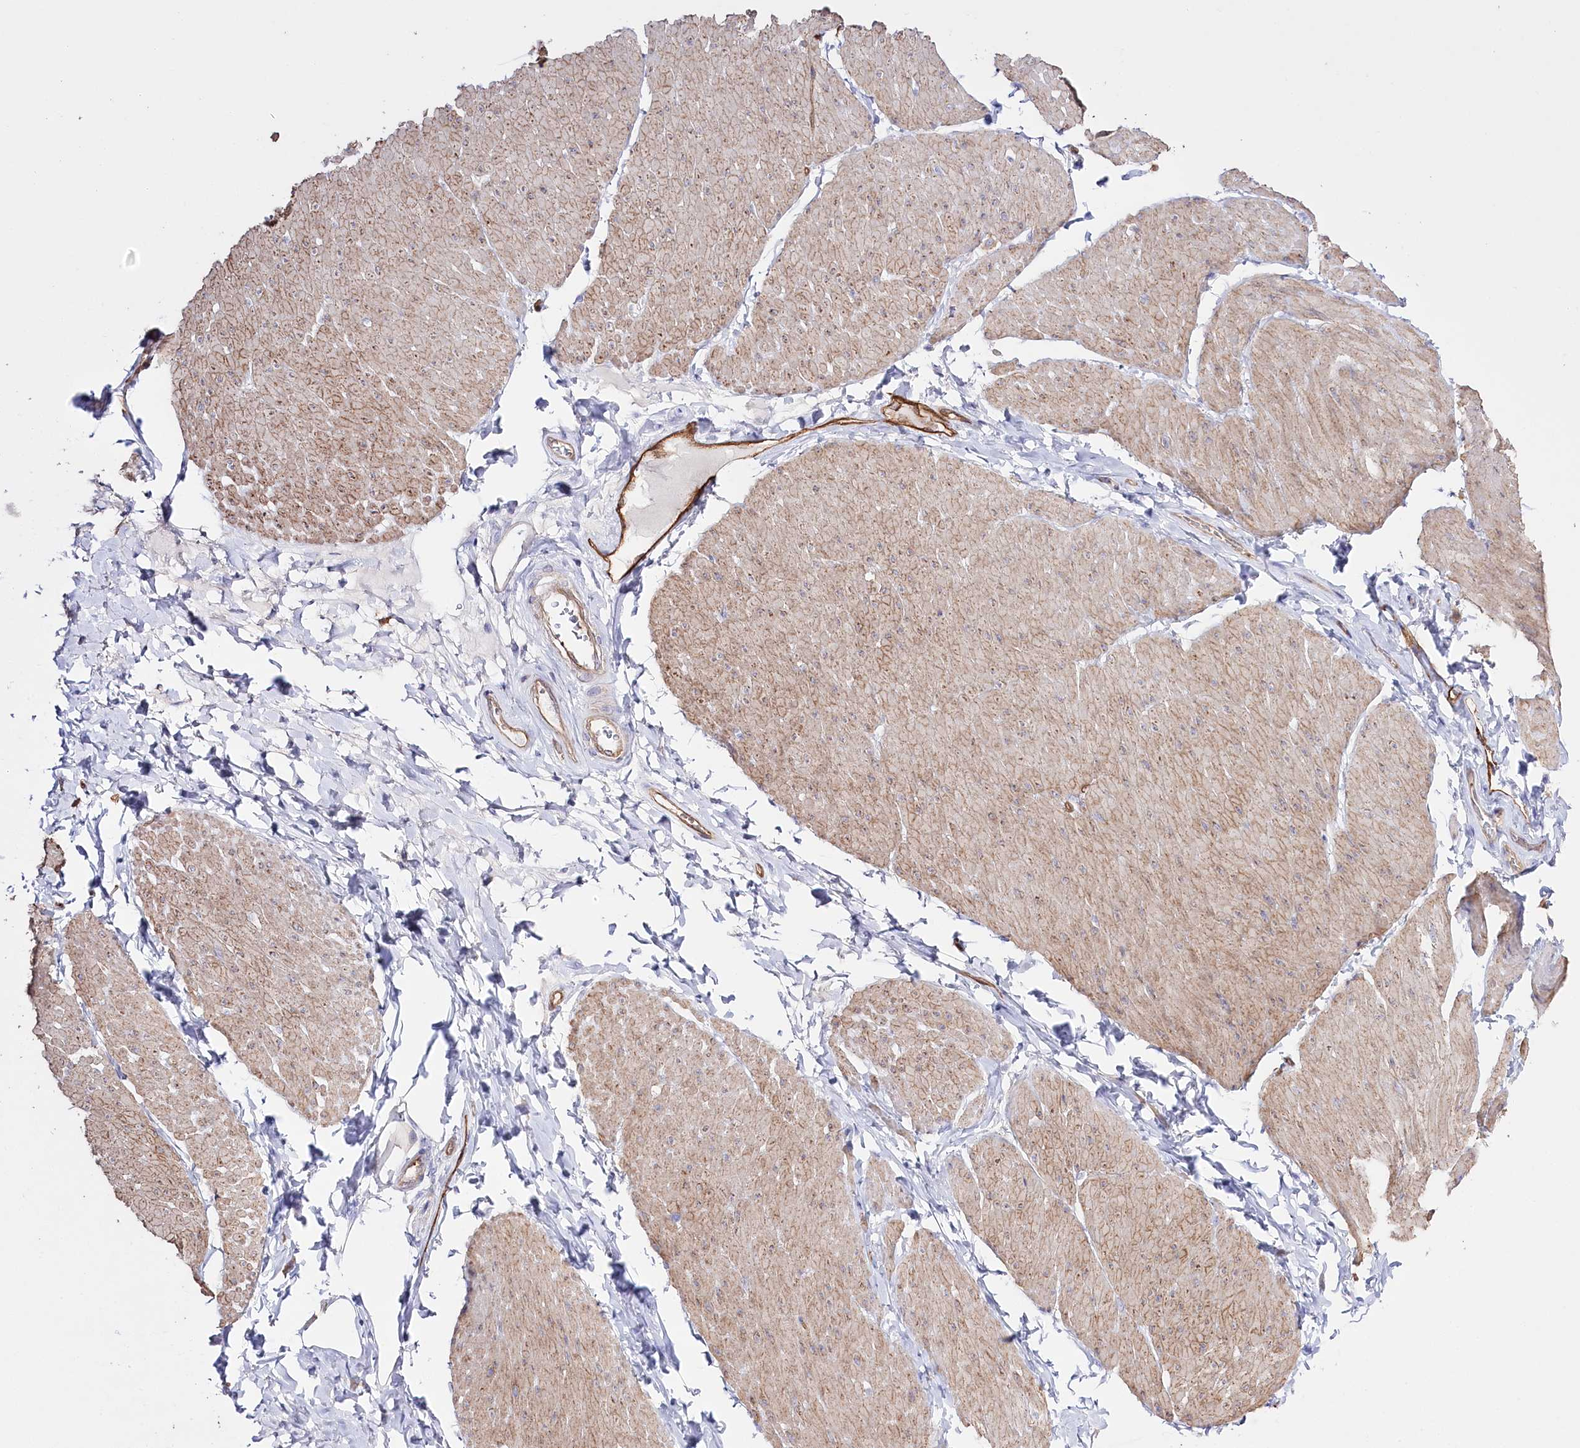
{"staining": {"intensity": "moderate", "quantity": "<25%", "location": "cytoplasmic/membranous"}, "tissue": "smooth muscle", "cell_type": "Smooth muscle cells", "image_type": "normal", "snomed": [{"axis": "morphology", "description": "Urothelial carcinoma, High grade"}, {"axis": "topography", "description": "Urinary bladder"}], "caption": "Brown immunohistochemical staining in unremarkable smooth muscle reveals moderate cytoplasmic/membranous positivity in approximately <25% of smooth muscle cells. (Stains: DAB in brown, nuclei in blue, Microscopy: brightfield microscopy at high magnification).", "gene": "SLC39A10", "patient": {"sex": "male", "age": 46}}